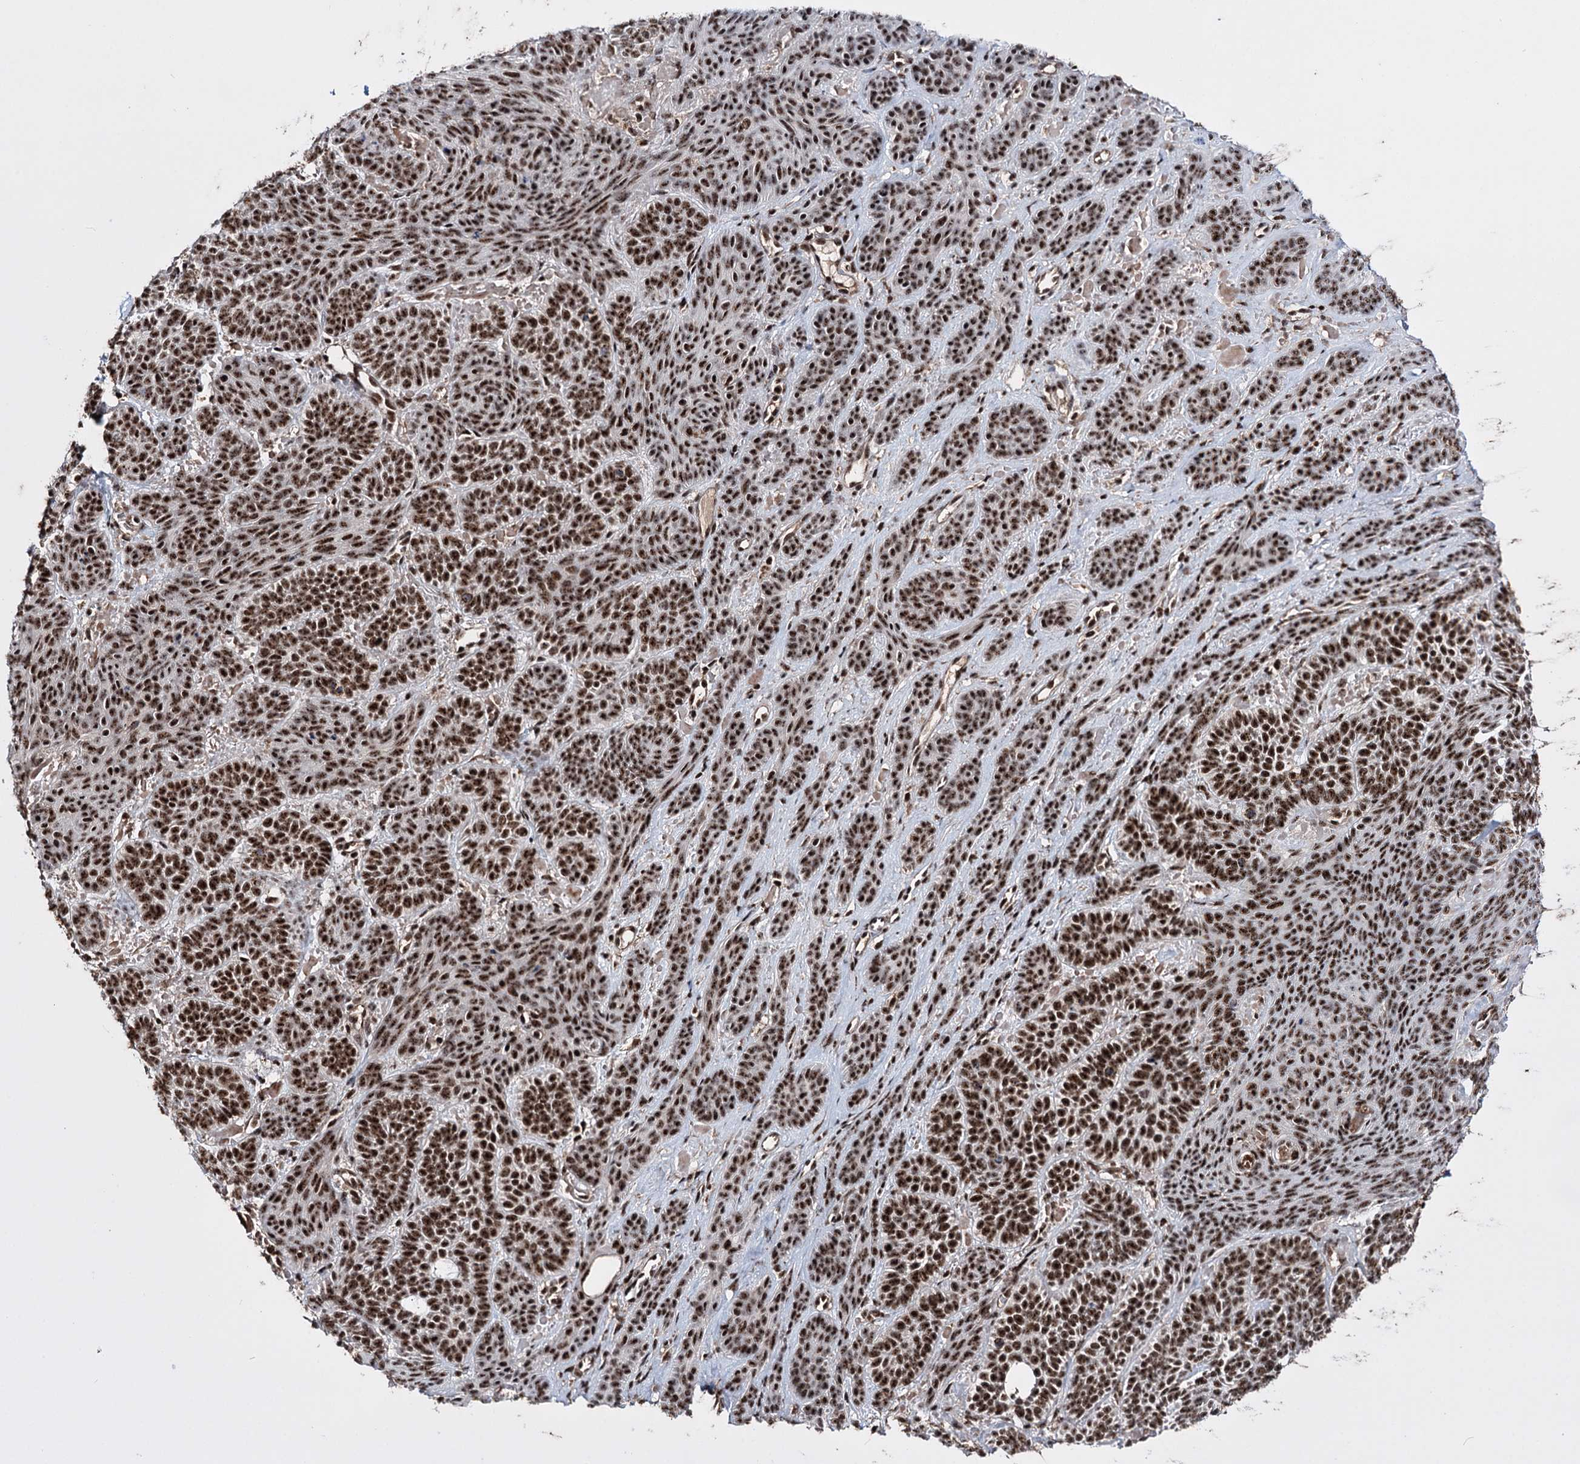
{"staining": {"intensity": "strong", "quantity": ">75%", "location": "nuclear"}, "tissue": "skin cancer", "cell_type": "Tumor cells", "image_type": "cancer", "snomed": [{"axis": "morphology", "description": "Basal cell carcinoma"}, {"axis": "topography", "description": "Skin"}], "caption": "Skin cancer stained for a protein (brown) exhibits strong nuclear positive staining in about >75% of tumor cells.", "gene": "PRPF40A", "patient": {"sex": "male", "age": 85}}